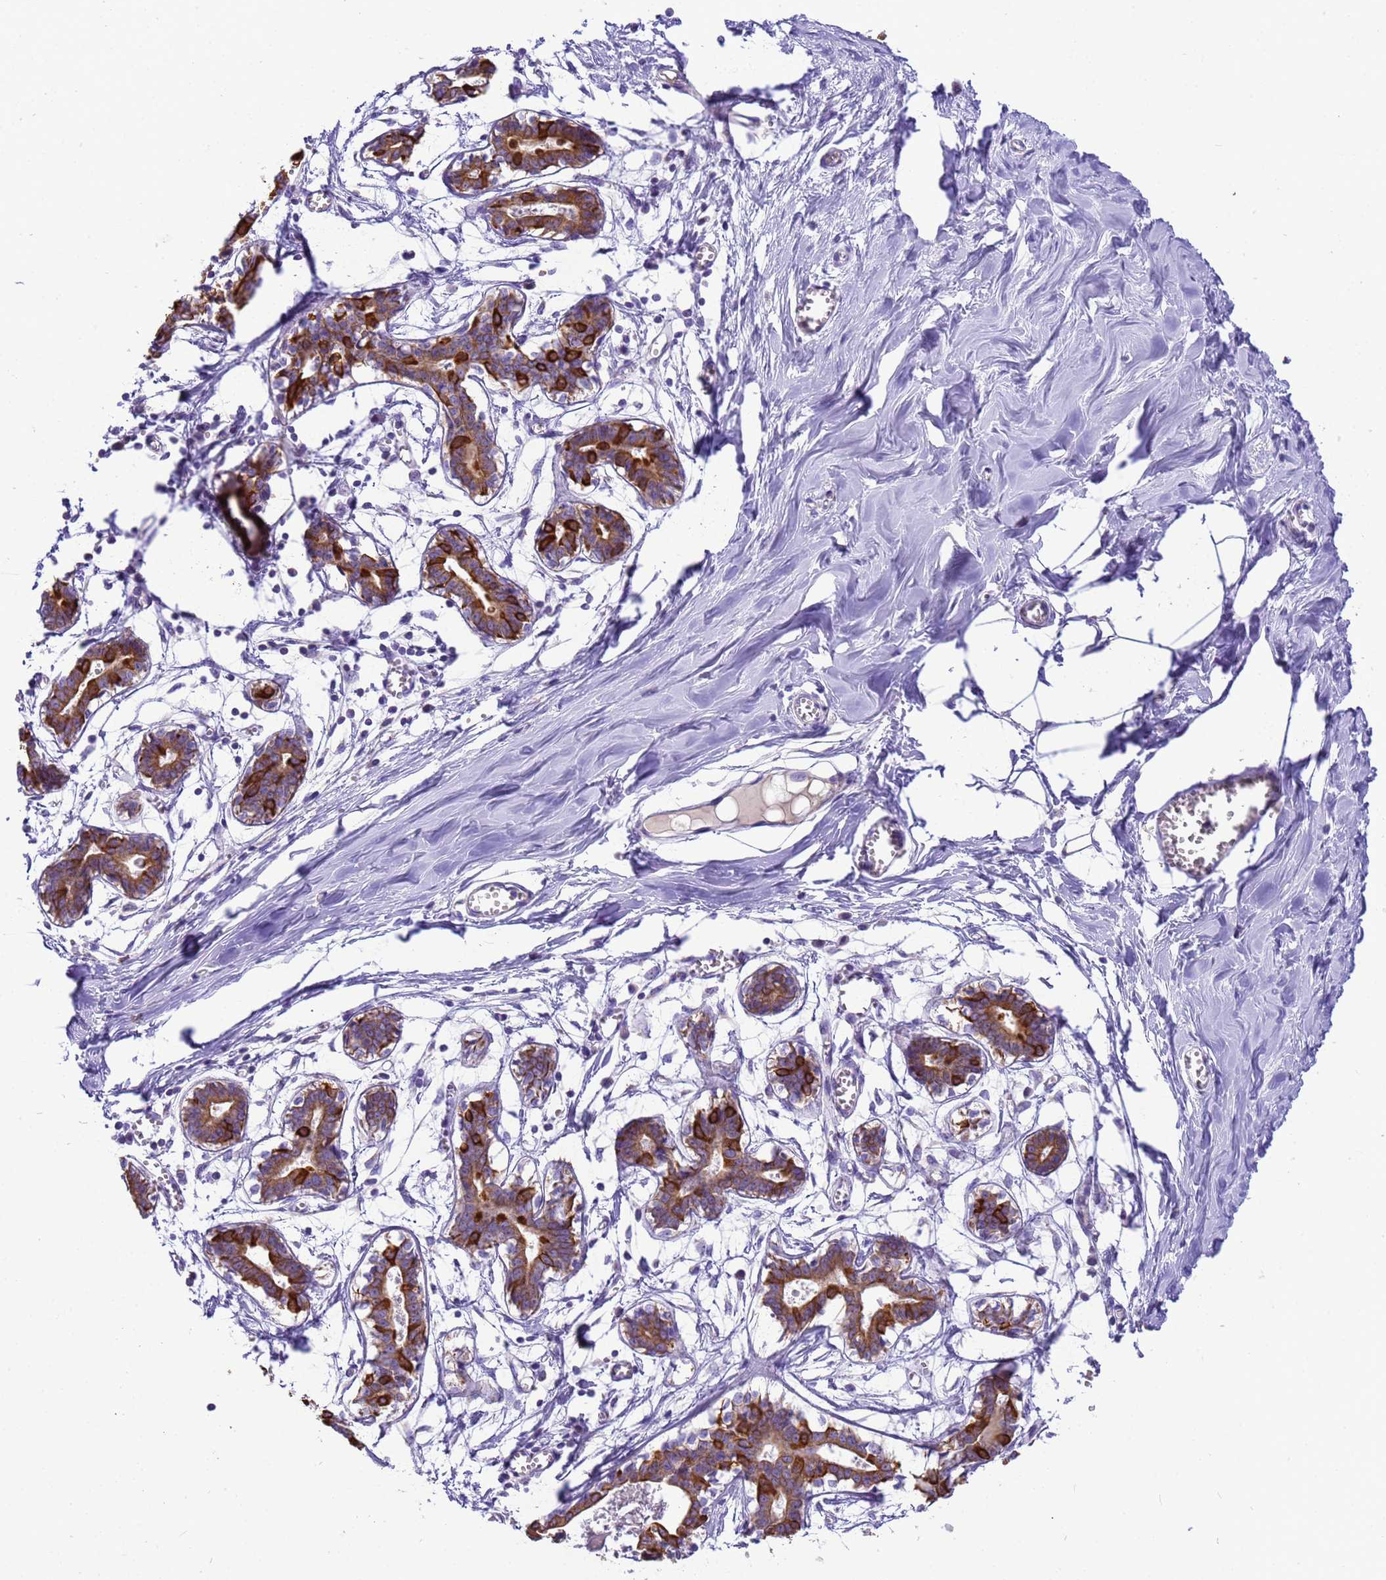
{"staining": {"intensity": "negative", "quantity": "none", "location": "none"}, "tissue": "breast", "cell_type": "Adipocytes", "image_type": "normal", "snomed": [{"axis": "morphology", "description": "Normal tissue, NOS"}, {"axis": "topography", "description": "Breast"}], "caption": "A high-resolution image shows immunohistochemistry (IHC) staining of unremarkable breast, which displays no significant expression in adipocytes.", "gene": "PIEZO2", "patient": {"sex": "female", "age": 27}}